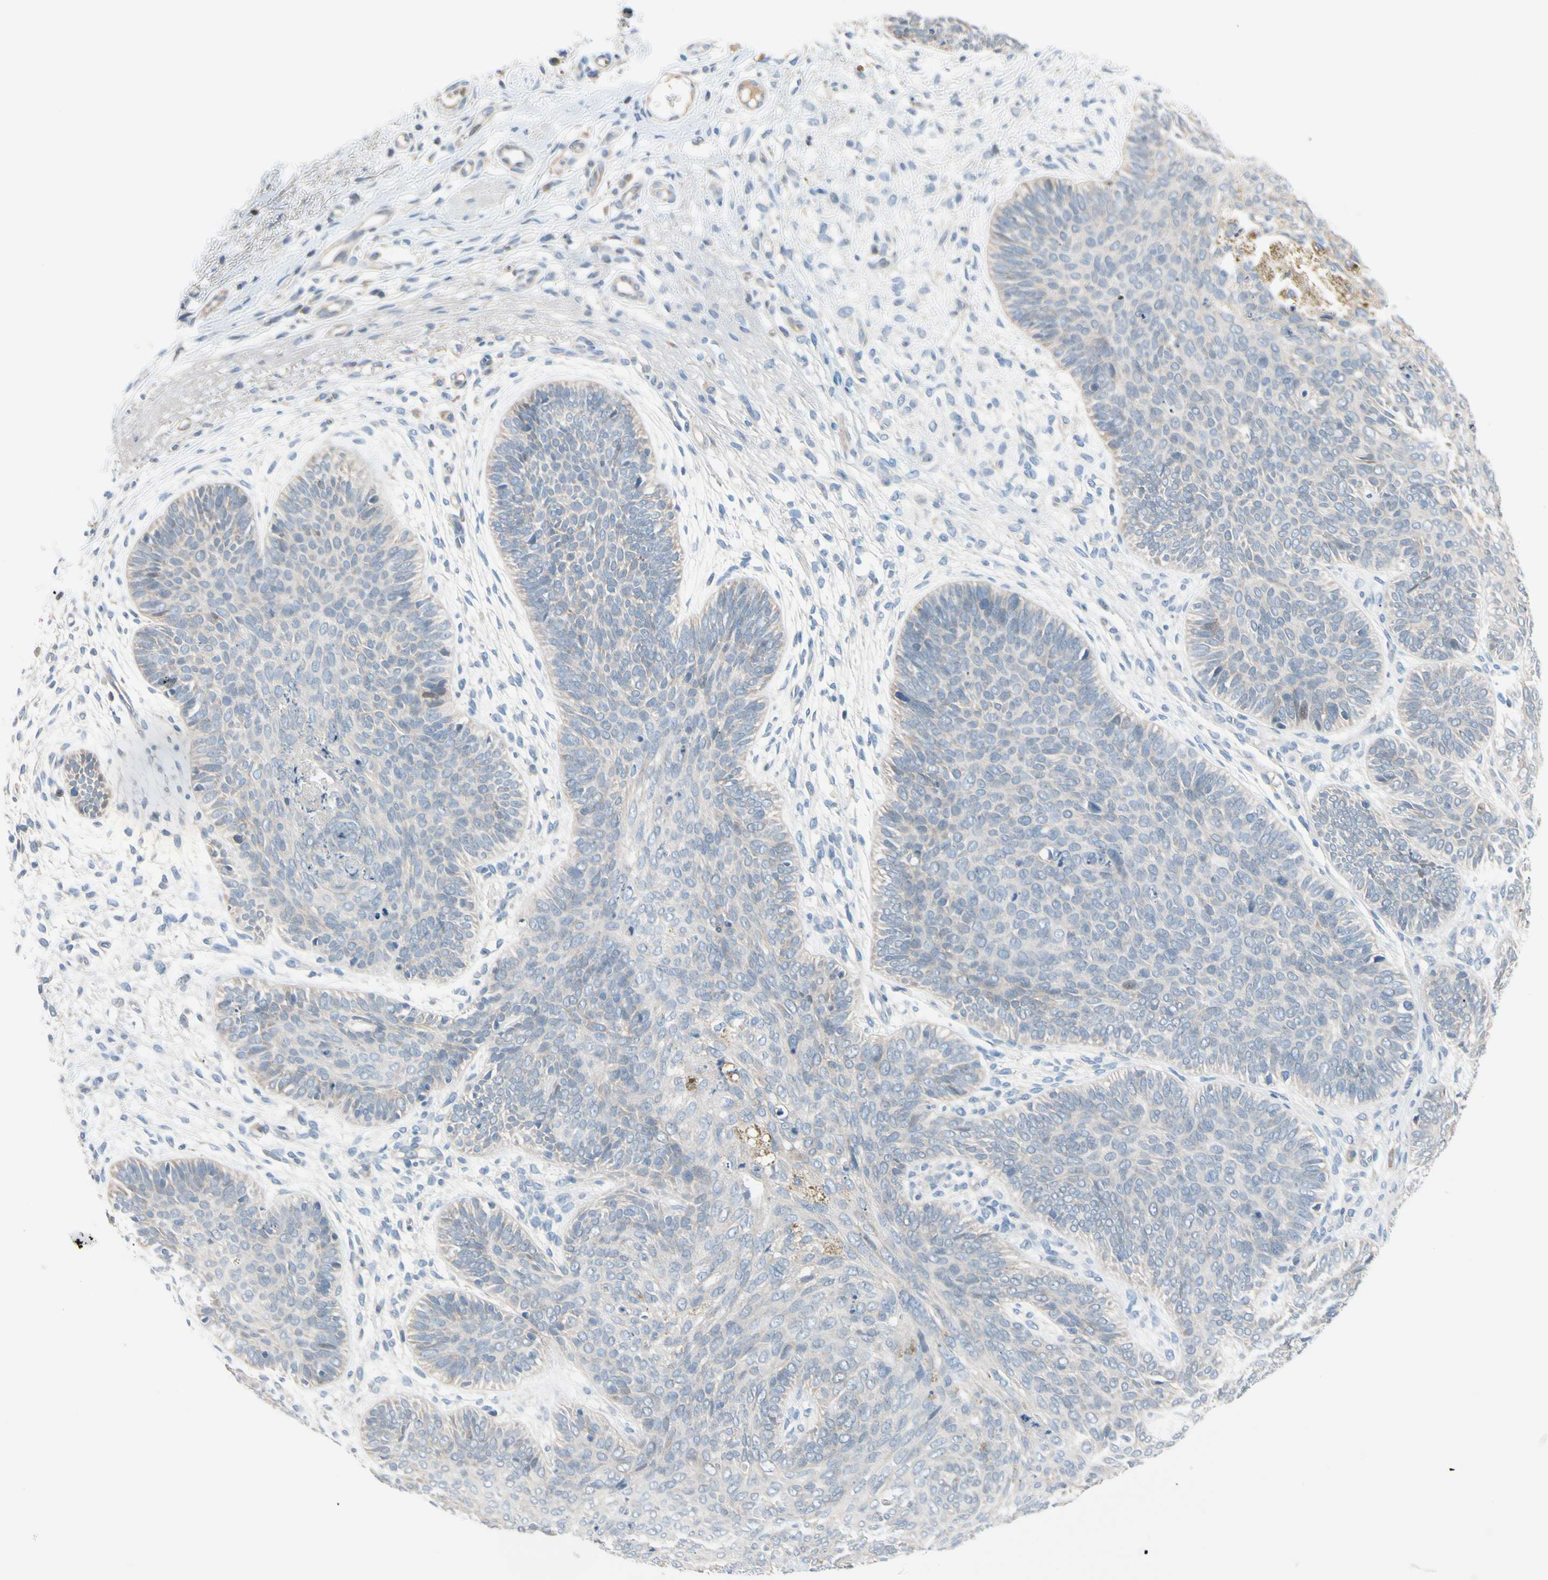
{"staining": {"intensity": "weak", "quantity": "25%-75%", "location": "cytoplasmic/membranous"}, "tissue": "skin cancer", "cell_type": "Tumor cells", "image_type": "cancer", "snomed": [{"axis": "morphology", "description": "Normal tissue, NOS"}, {"axis": "morphology", "description": "Basal cell carcinoma"}, {"axis": "topography", "description": "Skin"}], "caption": "A brown stain shows weak cytoplasmic/membranous expression of a protein in skin cancer tumor cells. Nuclei are stained in blue.", "gene": "CFAP36", "patient": {"sex": "male", "age": 52}}